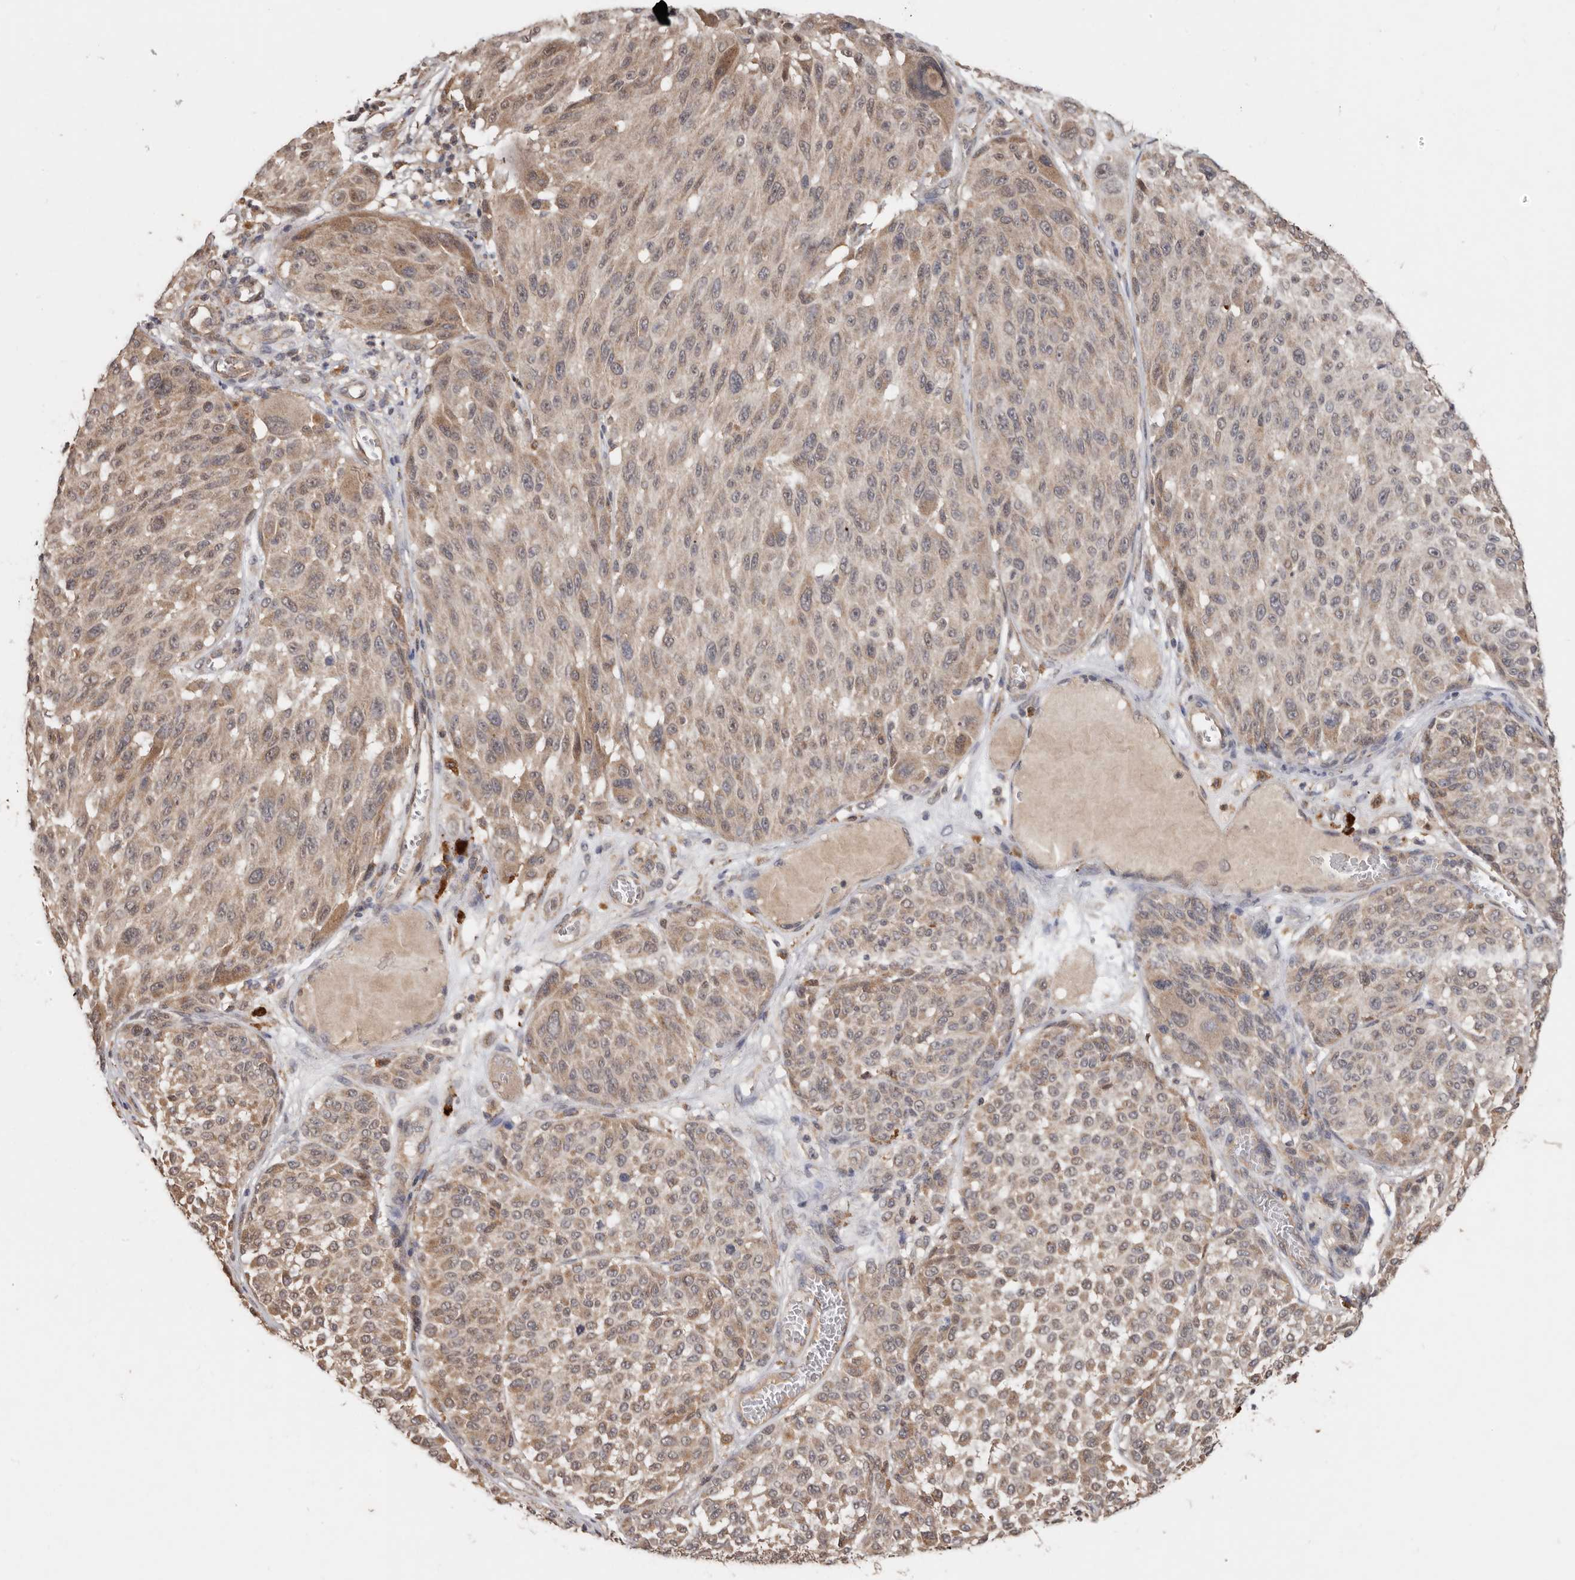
{"staining": {"intensity": "weak", "quantity": ">75%", "location": "cytoplasmic/membranous"}, "tissue": "melanoma", "cell_type": "Tumor cells", "image_type": "cancer", "snomed": [{"axis": "morphology", "description": "Malignant melanoma, NOS"}, {"axis": "topography", "description": "Skin"}], "caption": "Melanoma stained with DAB (3,3'-diaminobenzidine) IHC reveals low levels of weak cytoplasmic/membranous expression in approximately >75% of tumor cells. The staining was performed using DAB (3,3'-diaminobenzidine) to visualize the protein expression in brown, while the nuclei were stained in blue with hematoxylin (Magnification: 20x).", "gene": "RSPO2", "patient": {"sex": "male", "age": 83}}